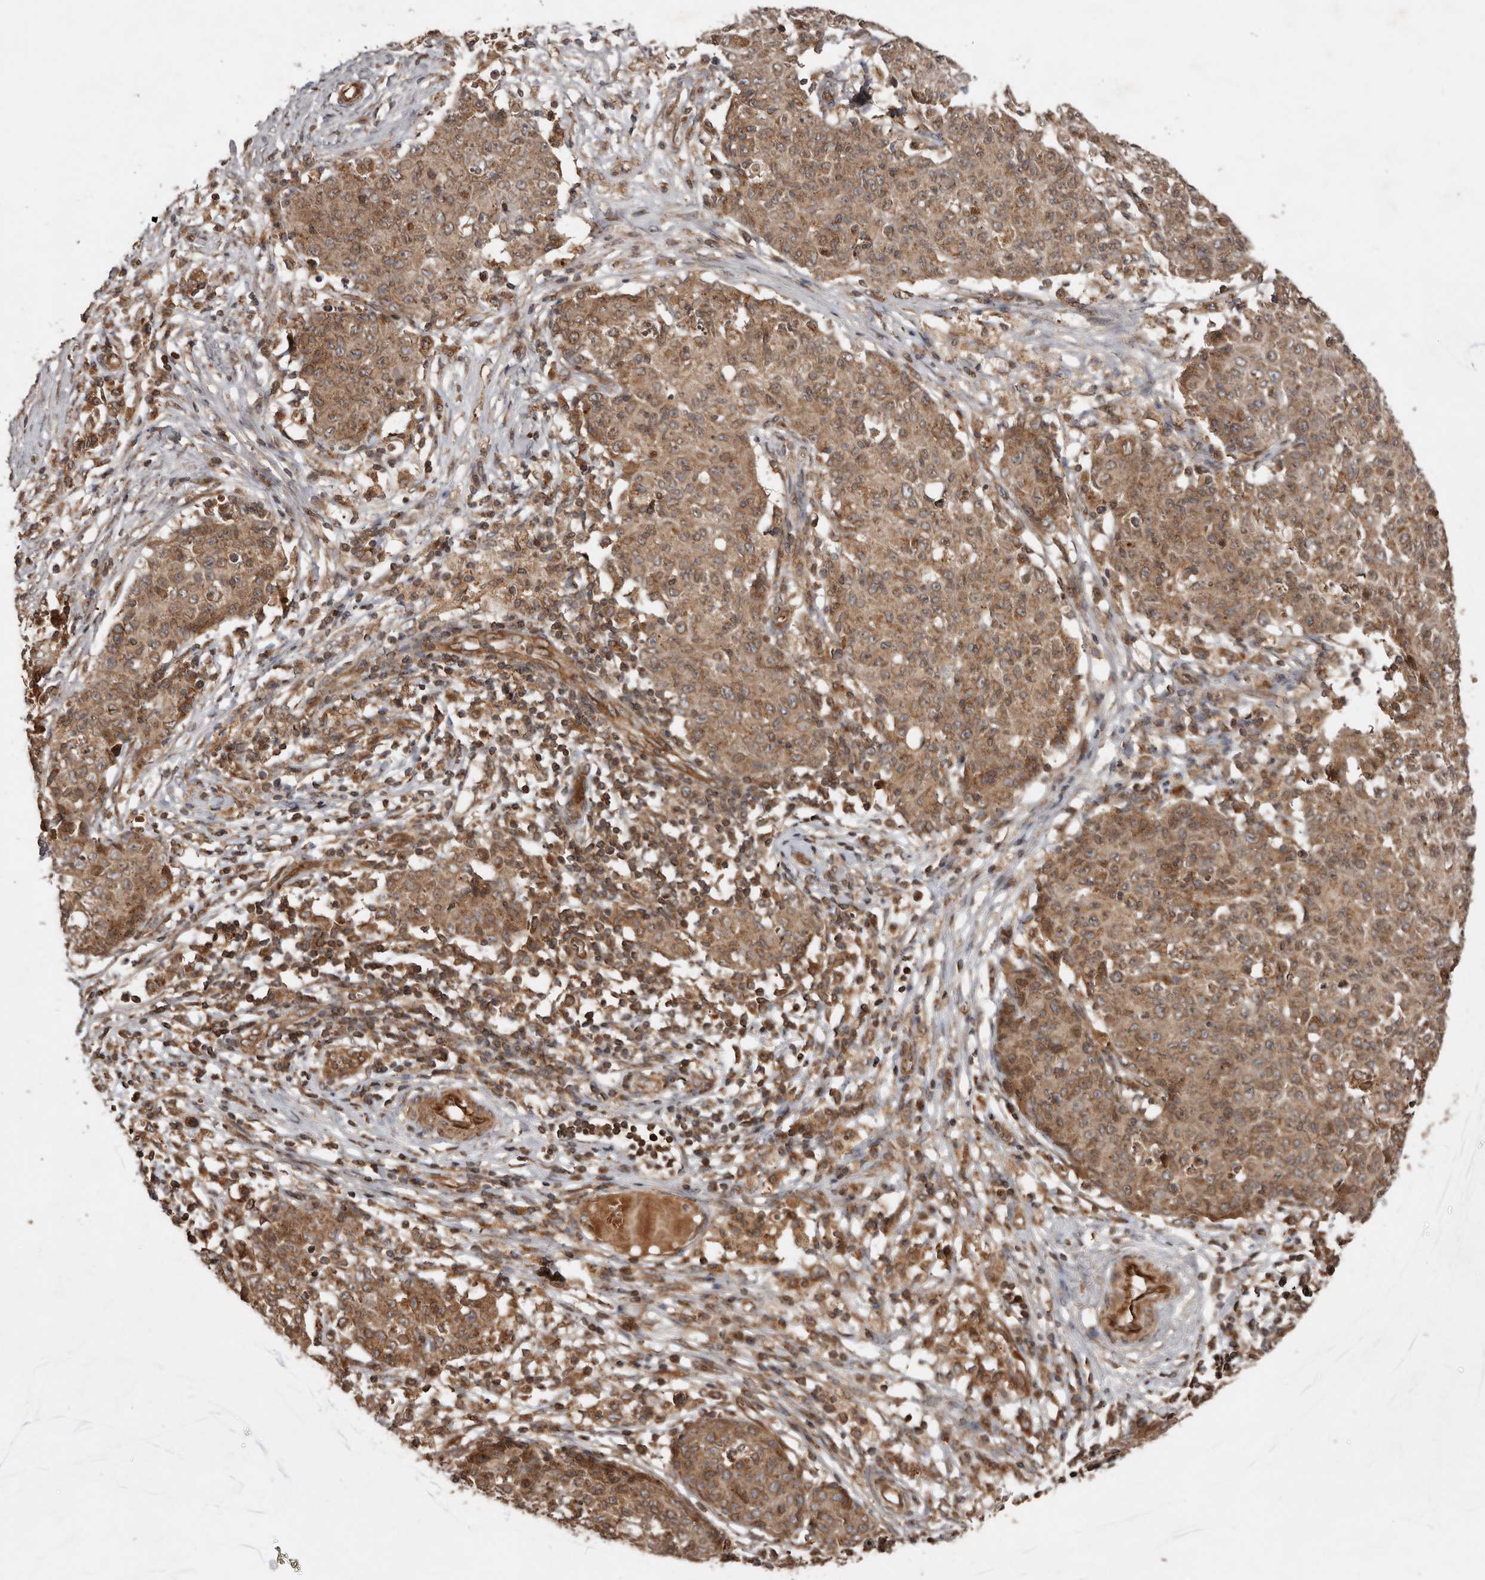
{"staining": {"intensity": "moderate", "quantity": ">75%", "location": "cytoplasmic/membranous"}, "tissue": "ovarian cancer", "cell_type": "Tumor cells", "image_type": "cancer", "snomed": [{"axis": "morphology", "description": "Carcinoma, endometroid"}, {"axis": "topography", "description": "Ovary"}], "caption": "IHC histopathology image of neoplastic tissue: endometroid carcinoma (ovarian) stained using immunohistochemistry displays medium levels of moderate protein expression localized specifically in the cytoplasmic/membranous of tumor cells, appearing as a cytoplasmic/membranous brown color.", "gene": "STK36", "patient": {"sex": "female", "age": 42}}